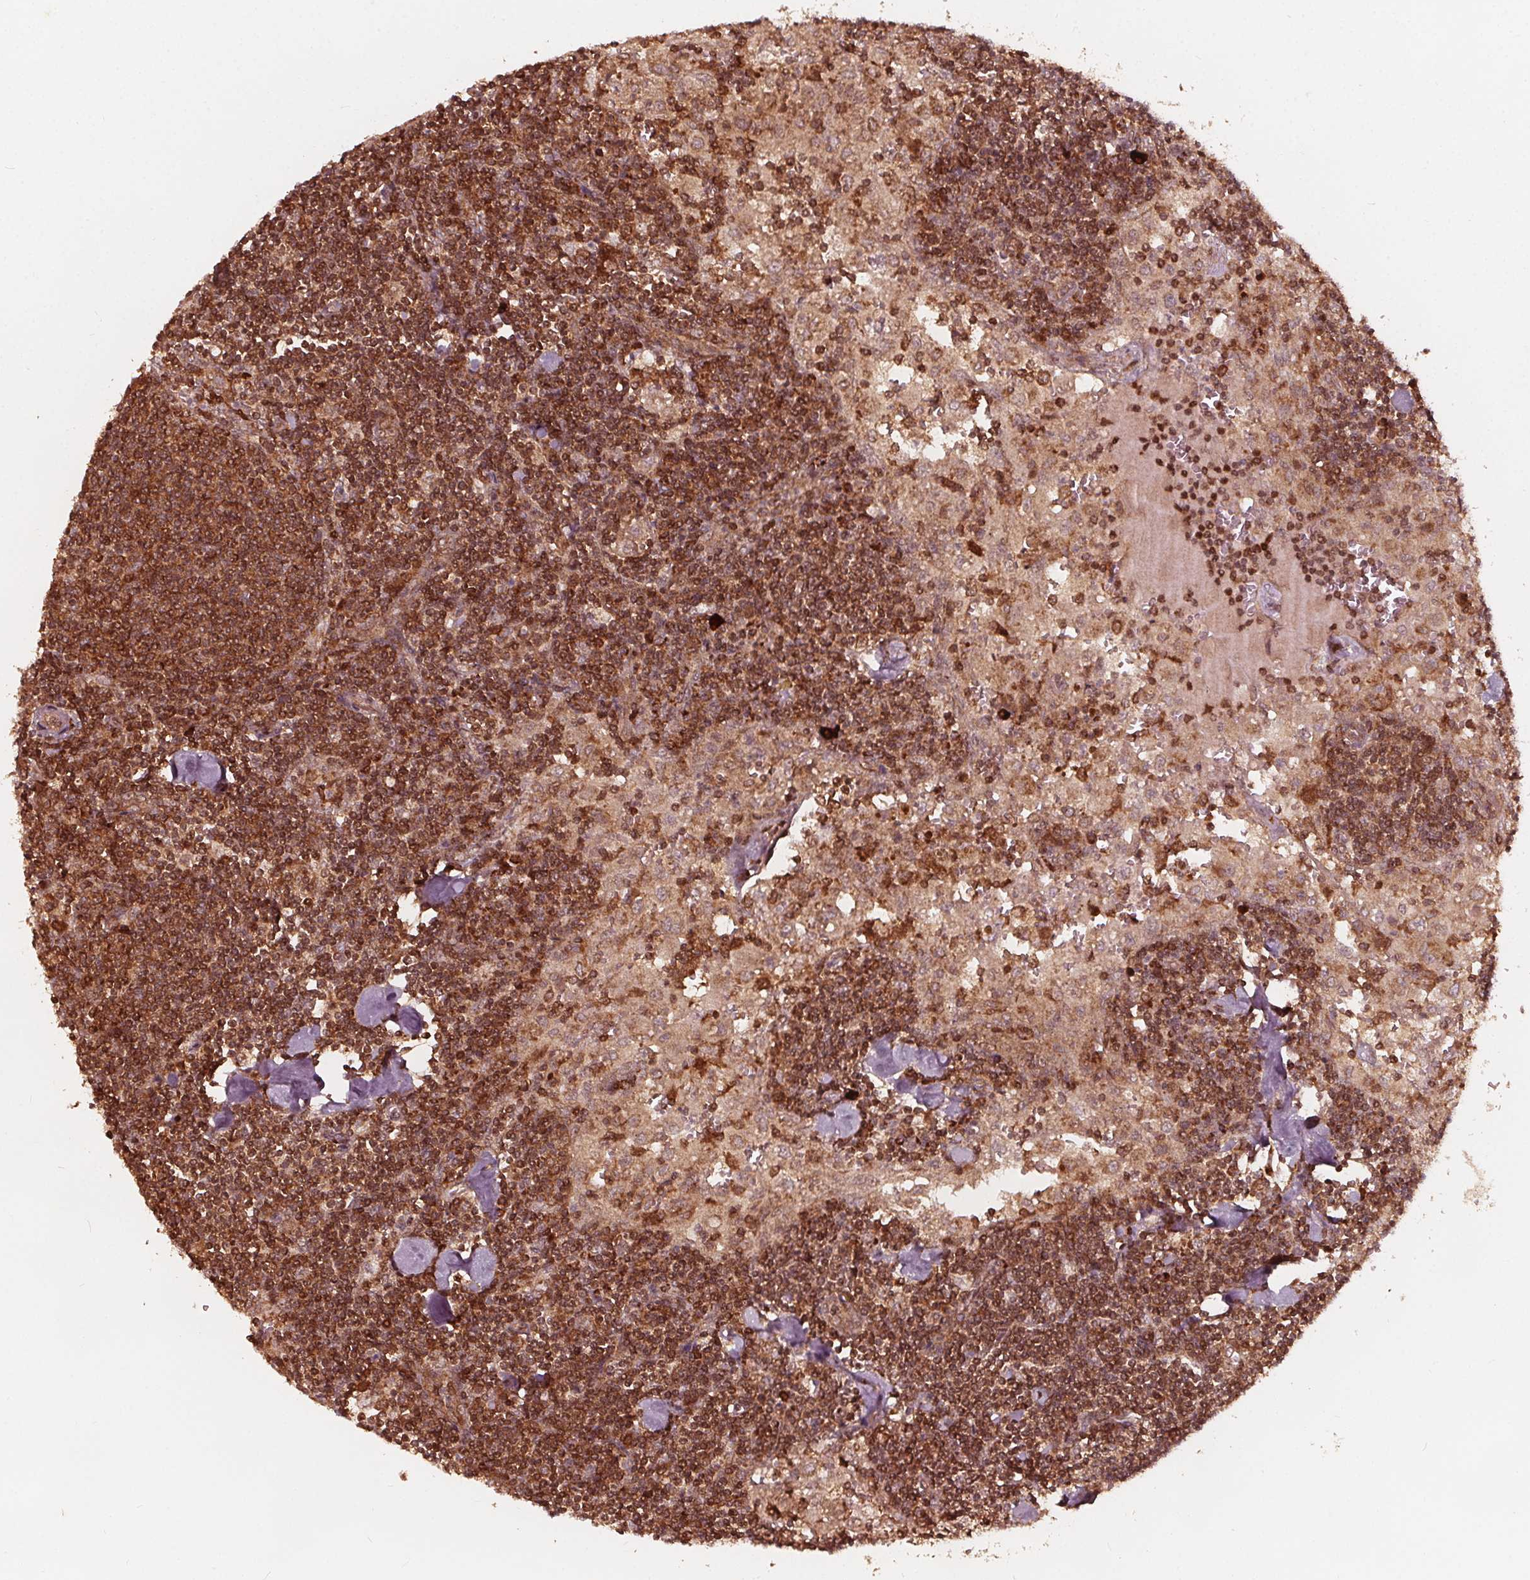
{"staining": {"intensity": "strong", "quantity": ">75%", "location": "cytoplasmic/membranous,nuclear"}, "tissue": "lymph node", "cell_type": "Germinal center cells", "image_type": "normal", "snomed": [{"axis": "morphology", "description": "Normal tissue, NOS"}, {"axis": "topography", "description": "Lymph node"}], "caption": "Germinal center cells exhibit strong cytoplasmic/membranous,nuclear staining in about >75% of cells in benign lymph node.", "gene": "AIP", "patient": {"sex": "male", "age": 55}}